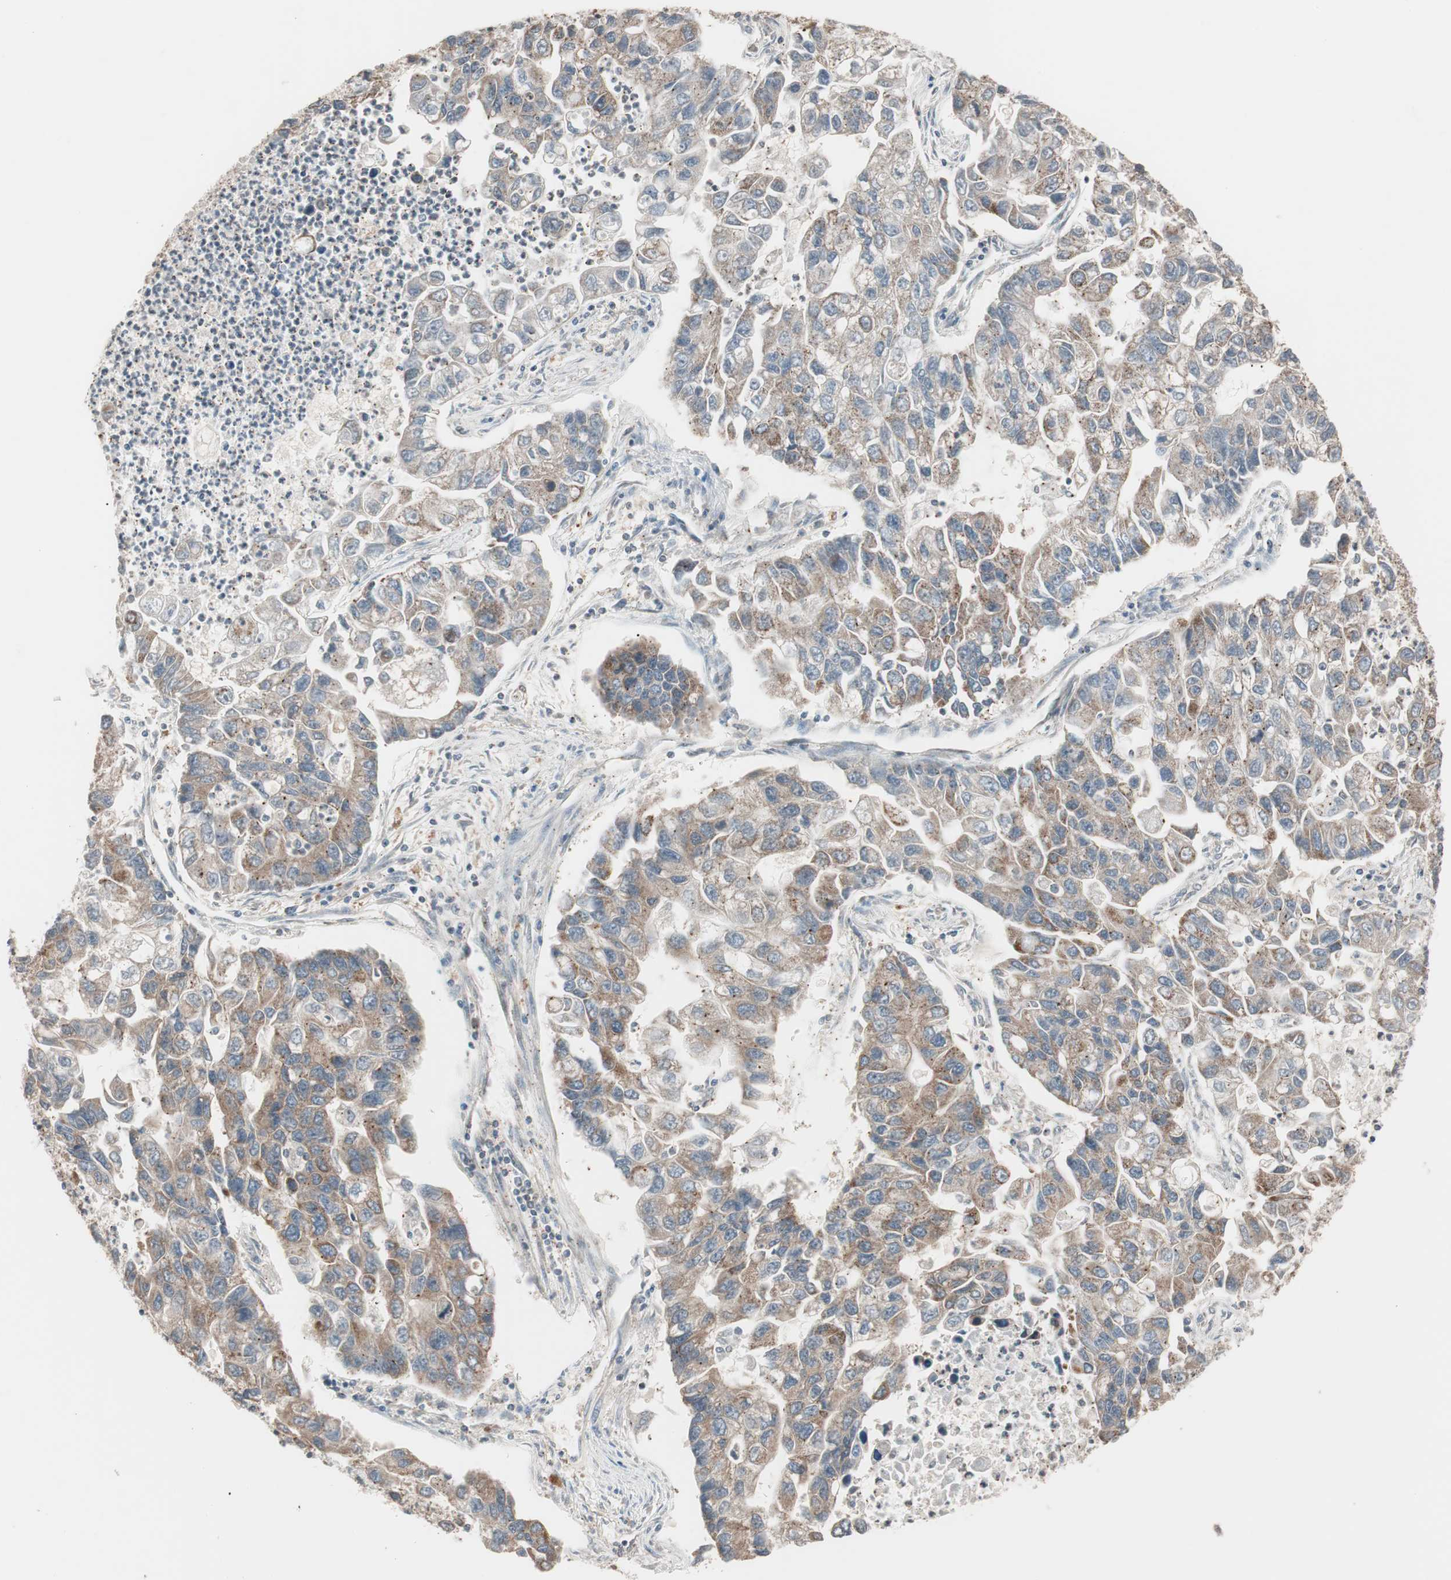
{"staining": {"intensity": "weak", "quantity": ">75%", "location": "cytoplasmic/membranous"}, "tissue": "lung cancer", "cell_type": "Tumor cells", "image_type": "cancer", "snomed": [{"axis": "morphology", "description": "Adenocarcinoma, NOS"}, {"axis": "topography", "description": "Lung"}], "caption": "A micrograph of human adenocarcinoma (lung) stained for a protein reveals weak cytoplasmic/membranous brown staining in tumor cells.", "gene": "FBXO5", "patient": {"sex": "female", "age": 51}}